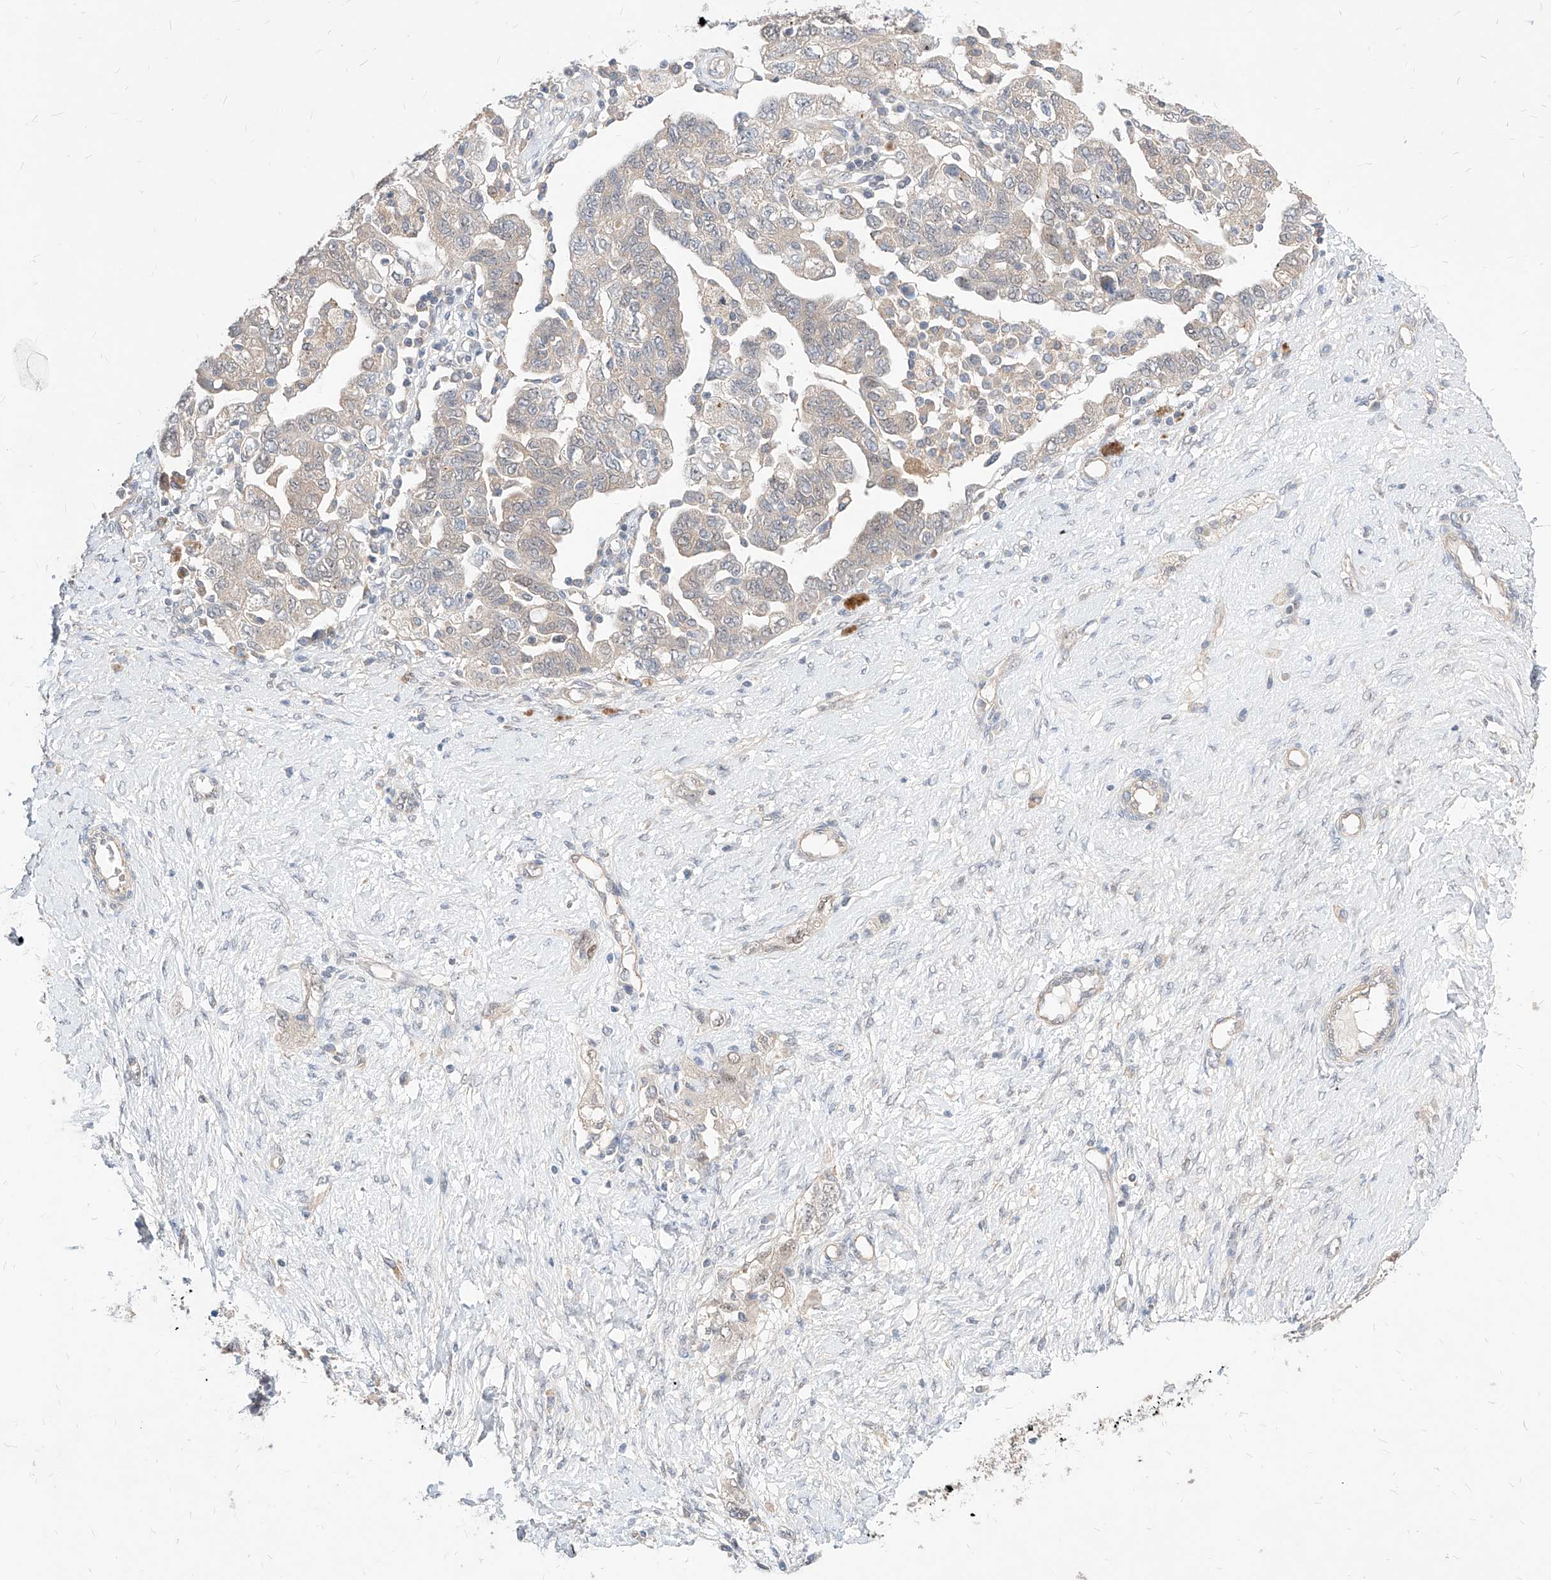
{"staining": {"intensity": "weak", "quantity": "<25%", "location": "cytoplasmic/membranous,nuclear"}, "tissue": "ovarian cancer", "cell_type": "Tumor cells", "image_type": "cancer", "snomed": [{"axis": "morphology", "description": "Carcinoma, NOS"}, {"axis": "morphology", "description": "Cystadenocarcinoma, serous, NOS"}, {"axis": "topography", "description": "Ovary"}], "caption": "An immunohistochemistry image of ovarian cancer is shown. There is no staining in tumor cells of ovarian cancer.", "gene": "TSNAX", "patient": {"sex": "female", "age": 69}}